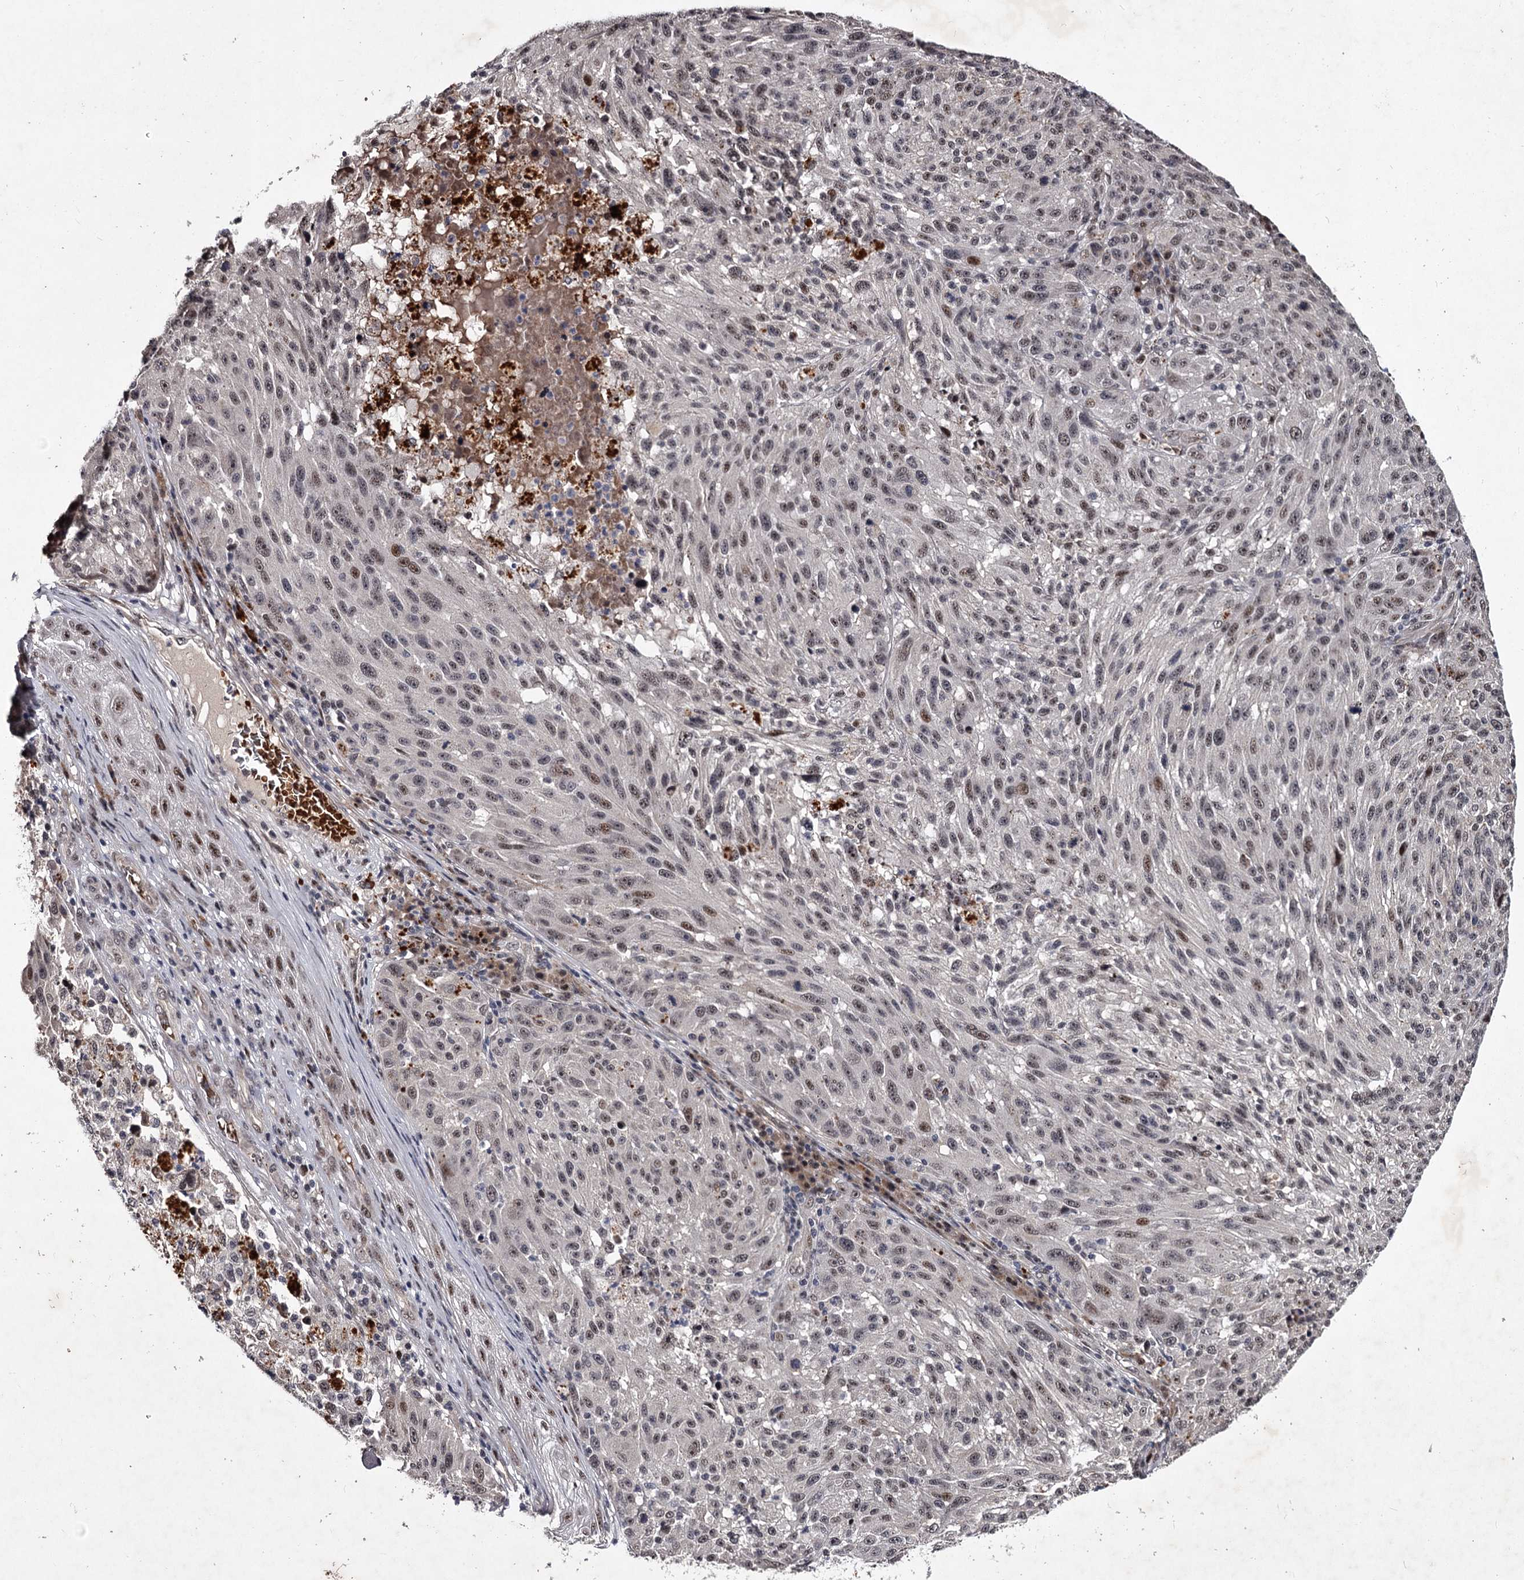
{"staining": {"intensity": "weak", "quantity": "25%-75%", "location": "nuclear"}, "tissue": "melanoma", "cell_type": "Tumor cells", "image_type": "cancer", "snomed": [{"axis": "morphology", "description": "Malignant melanoma, NOS"}, {"axis": "topography", "description": "Skin"}], "caption": "This micrograph demonstrates malignant melanoma stained with IHC to label a protein in brown. The nuclear of tumor cells show weak positivity for the protein. Nuclei are counter-stained blue.", "gene": "RNF44", "patient": {"sex": "male", "age": 53}}